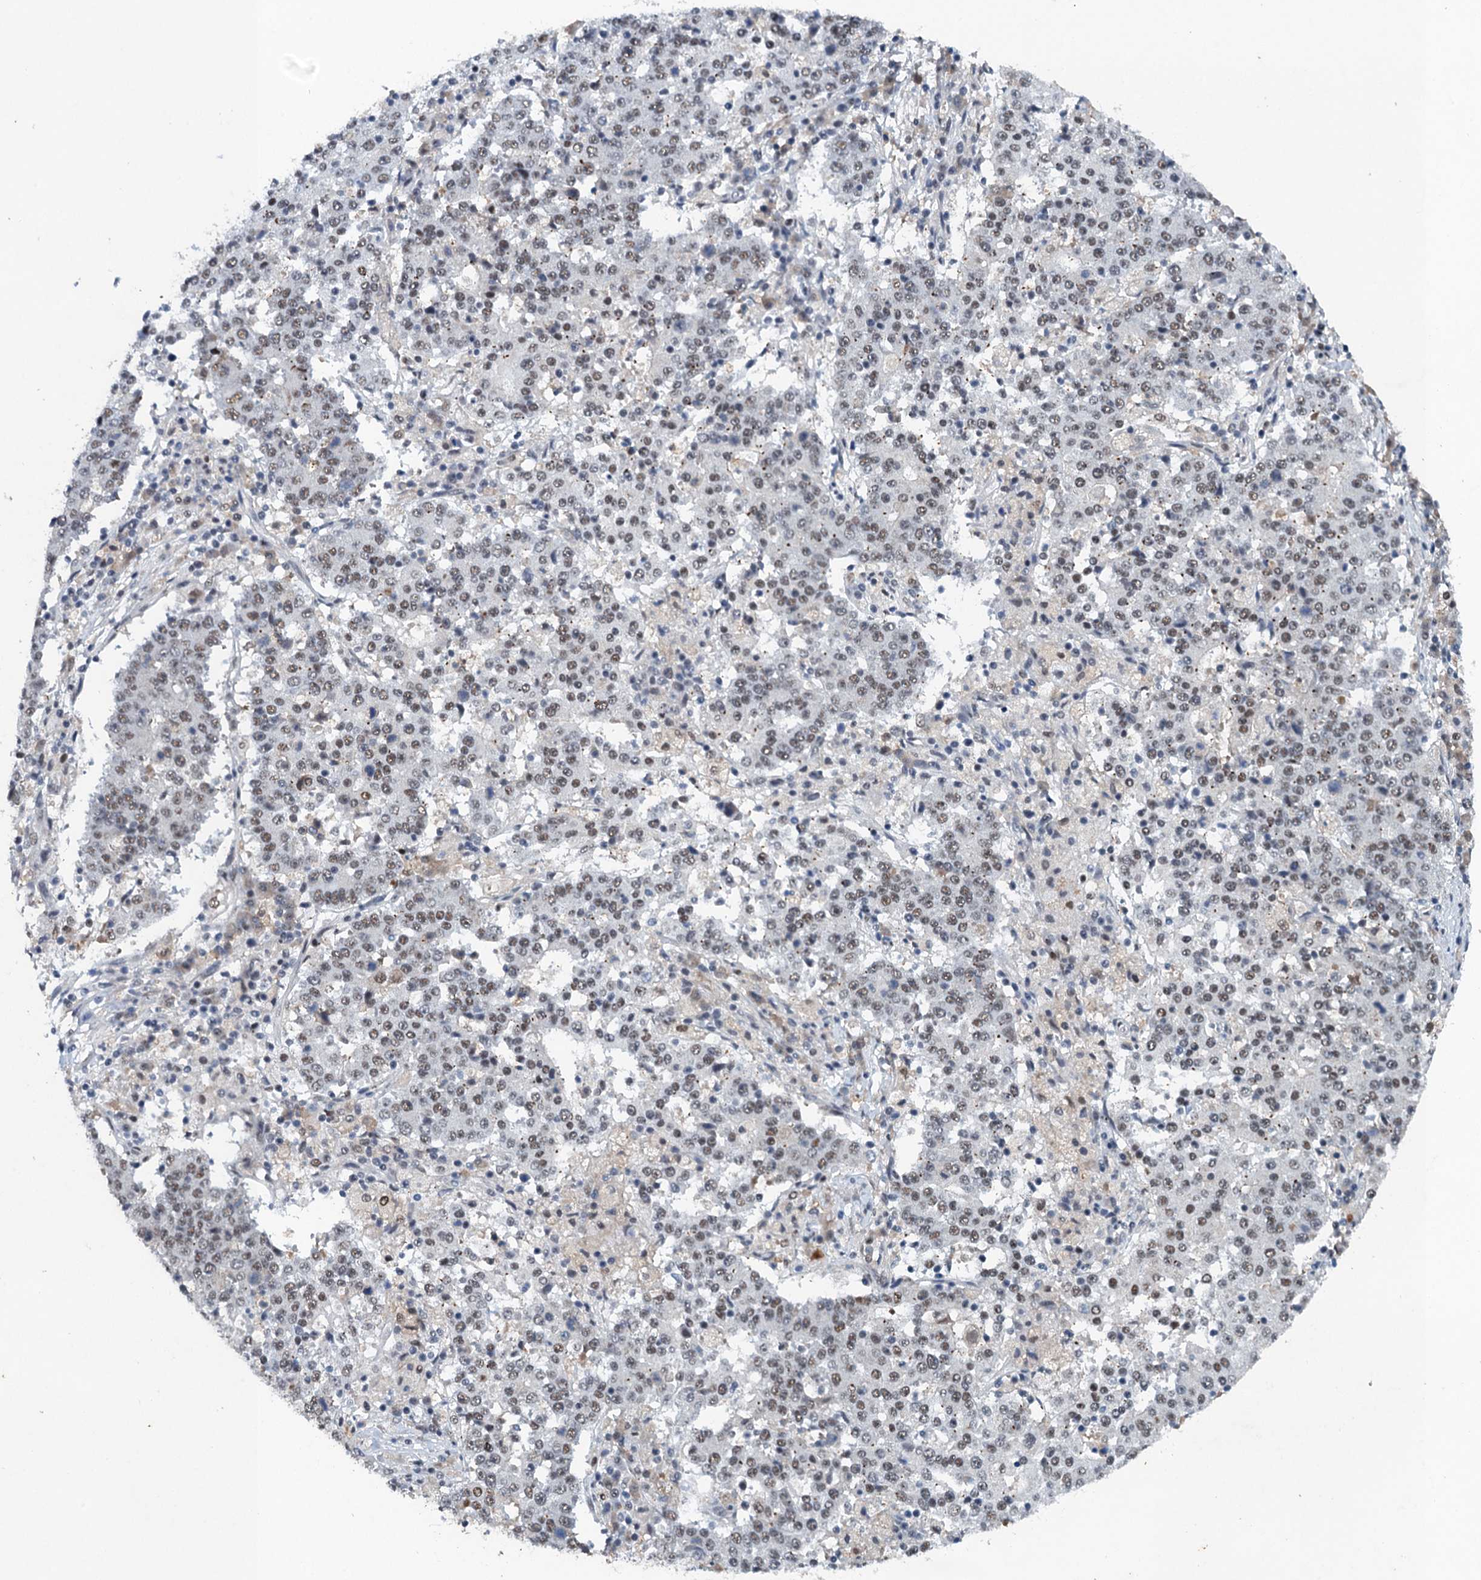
{"staining": {"intensity": "weak", "quantity": "25%-75%", "location": "nuclear"}, "tissue": "stomach cancer", "cell_type": "Tumor cells", "image_type": "cancer", "snomed": [{"axis": "morphology", "description": "Adenocarcinoma, NOS"}, {"axis": "topography", "description": "Stomach"}], "caption": "This is an image of immunohistochemistry (IHC) staining of stomach cancer, which shows weak positivity in the nuclear of tumor cells.", "gene": "CSTF3", "patient": {"sex": "male", "age": 59}}